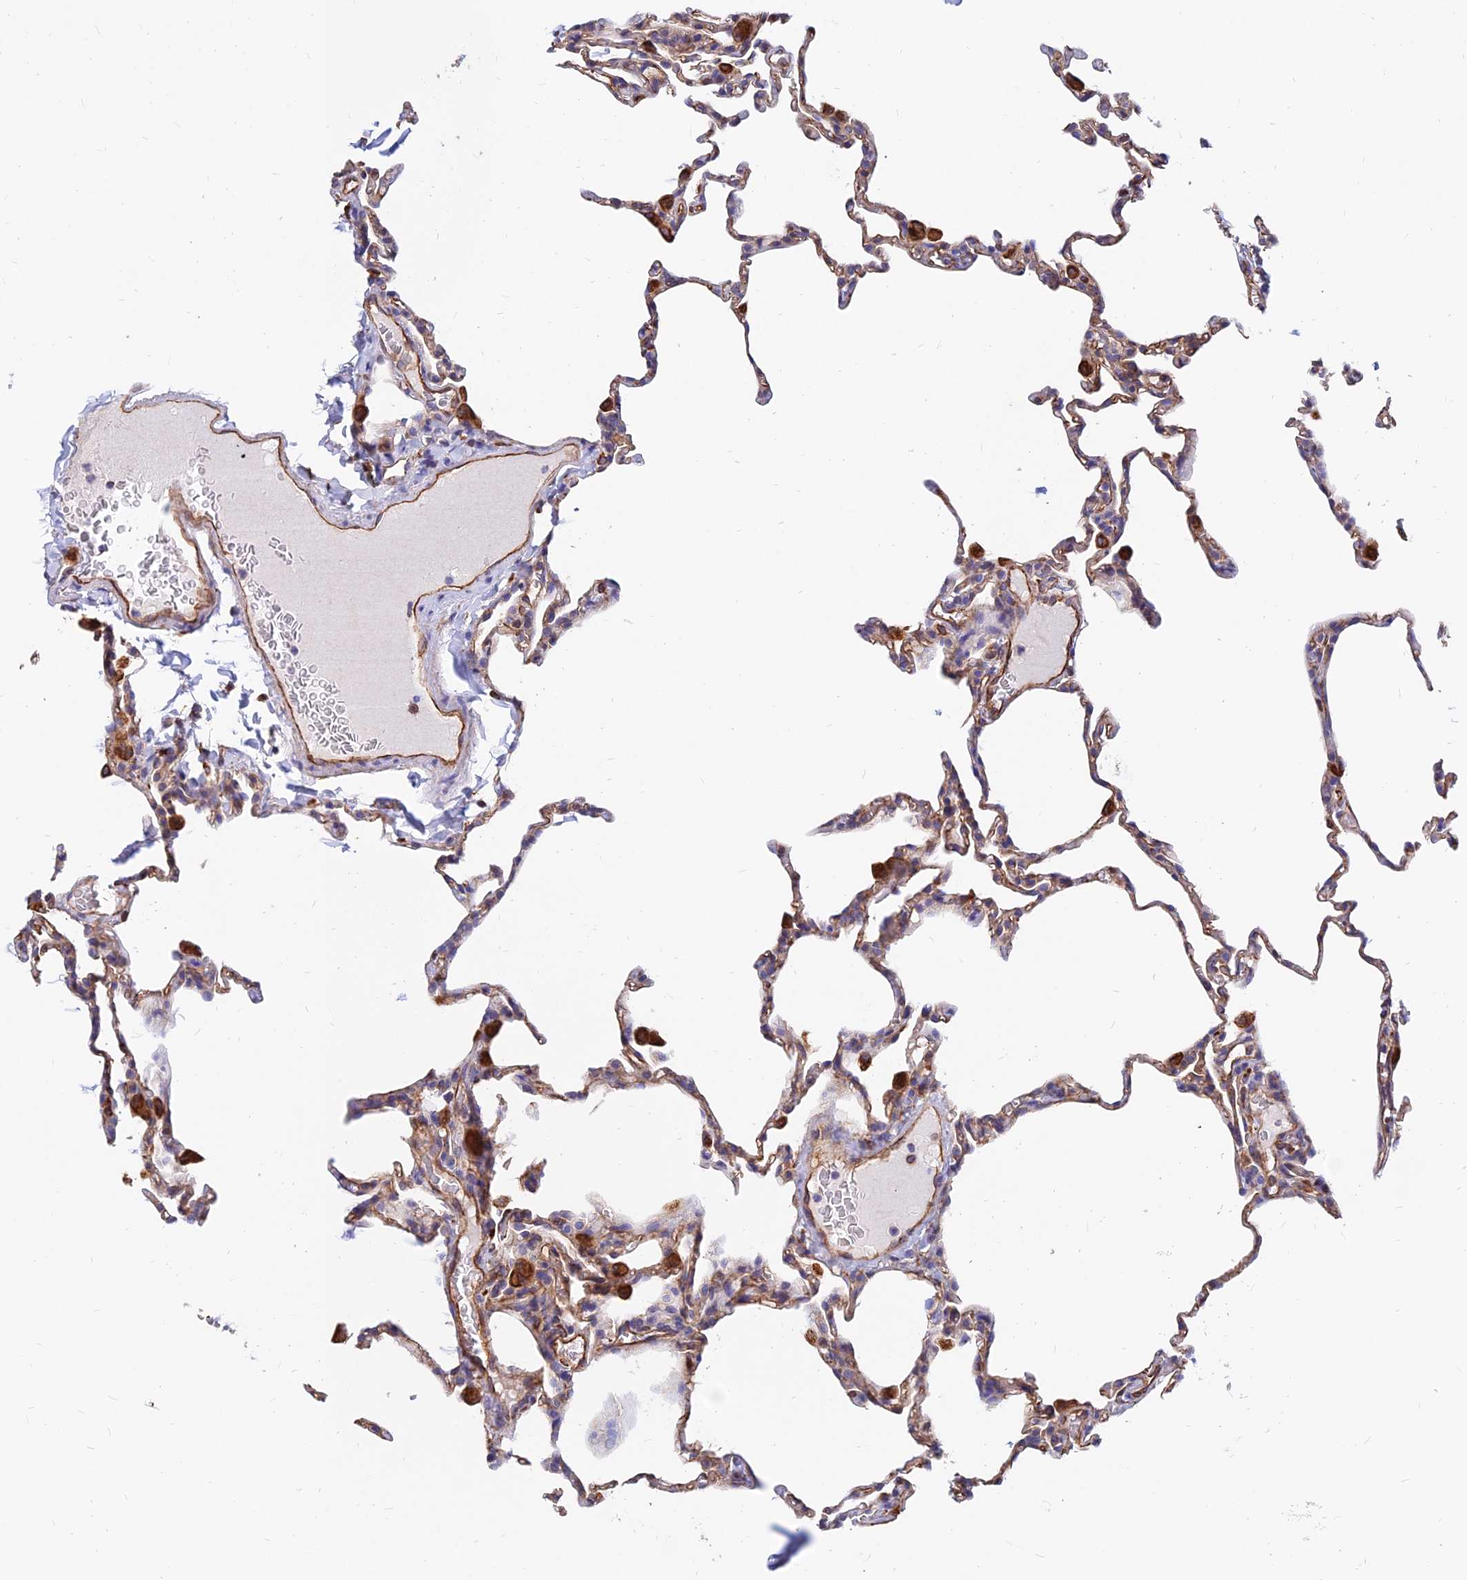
{"staining": {"intensity": "moderate", "quantity": "<25%", "location": "cytoplasmic/membranous"}, "tissue": "lung", "cell_type": "Alveolar cells", "image_type": "normal", "snomed": [{"axis": "morphology", "description": "Normal tissue, NOS"}, {"axis": "topography", "description": "Lung"}], "caption": "A brown stain shows moderate cytoplasmic/membranous staining of a protein in alveolar cells of normal lung. Immunohistochemistry (ihc) stains the protein in brown and the nuclei are stained blue.", "gene": "CDK18", "patient": {"sex": "male", "age": 20}}